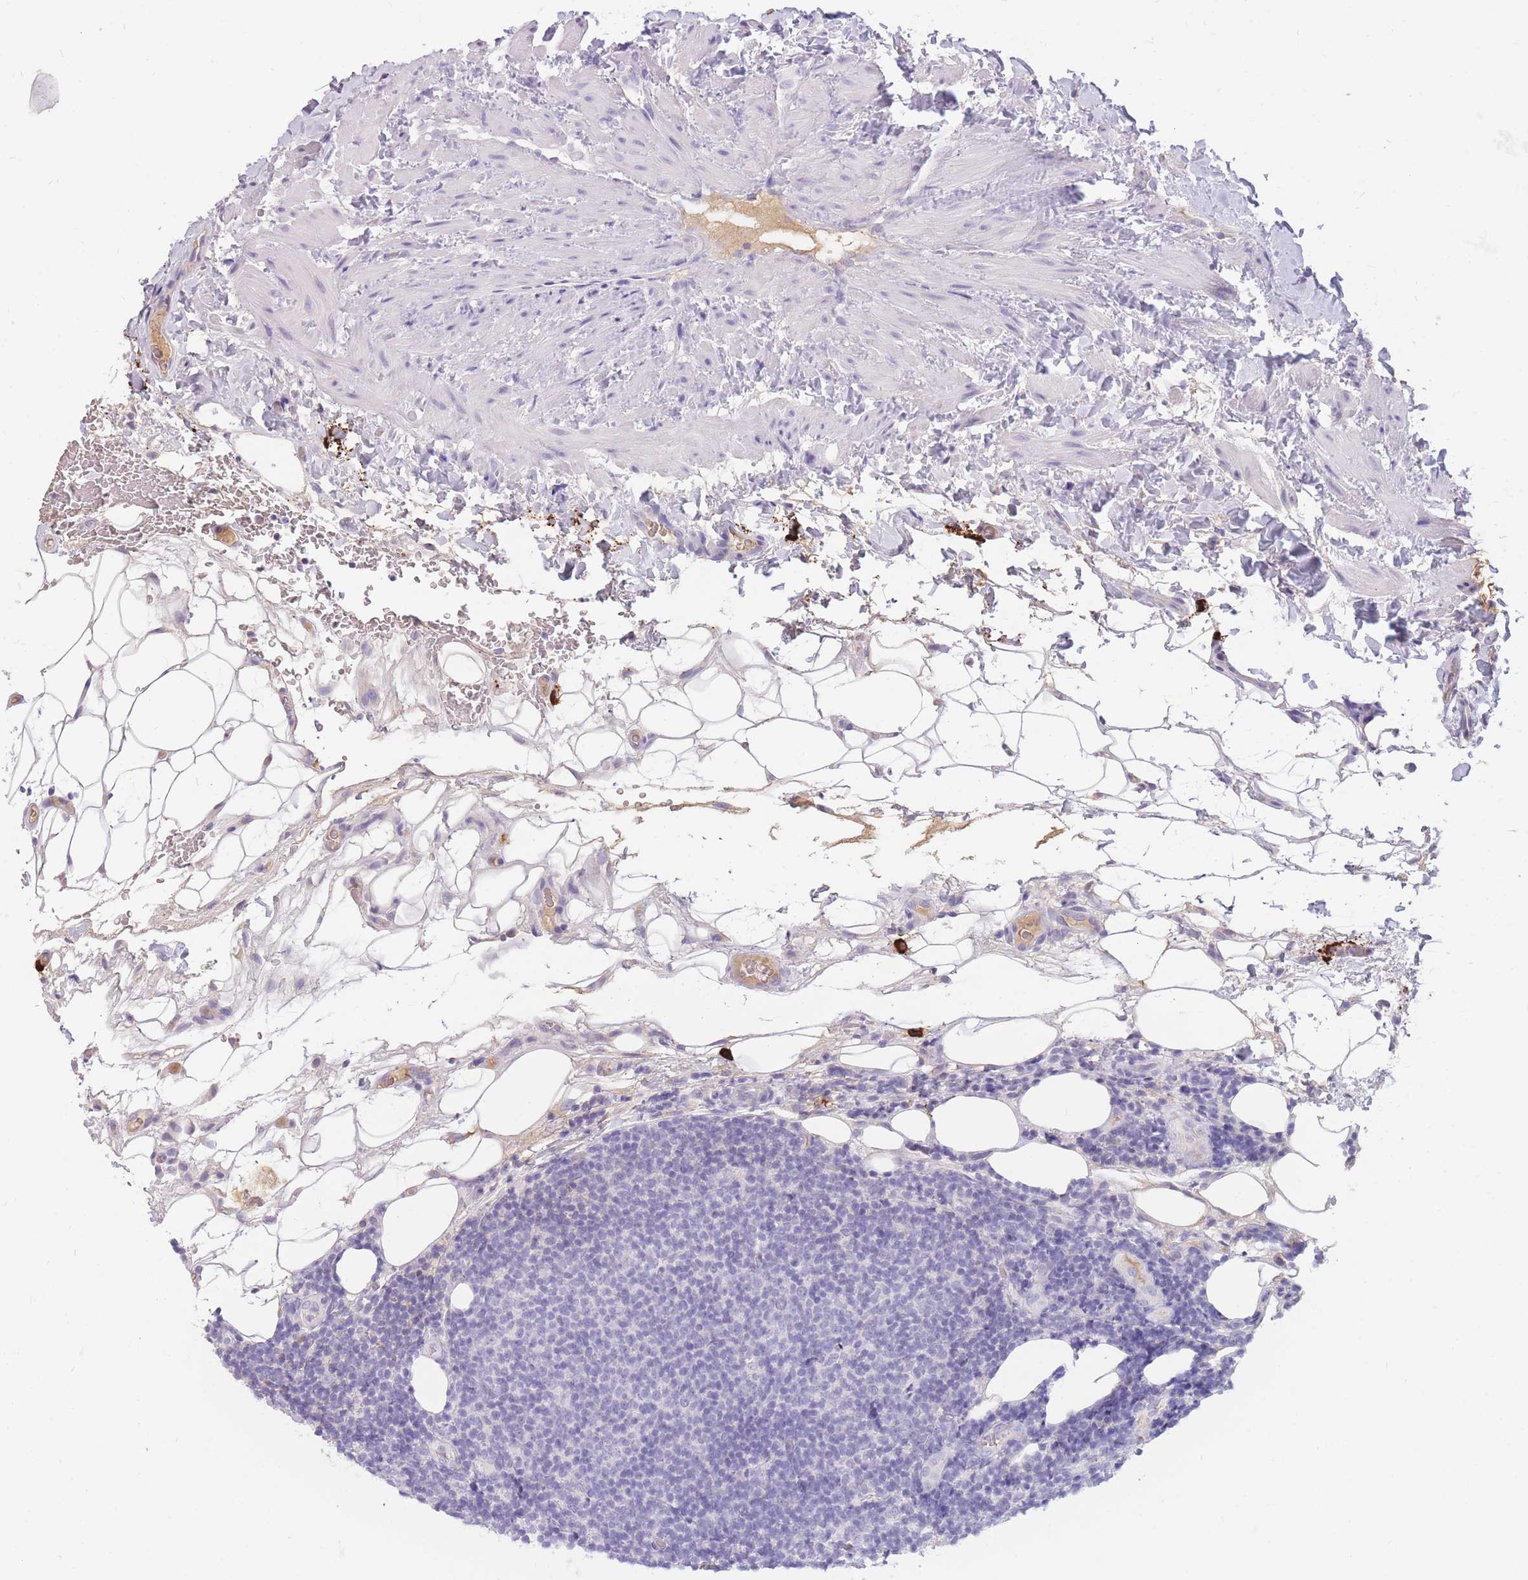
{"staining": {"intensity": "negative", "quantity": "none", "location": "none"}, "tissue": "lymphoma", "cell_type": "Tumor cells", "image_type": "cancer", "snomed": [{"axis": "morphology", "description": "Malignant lymphoma, non-Hodgkin's type, Low grade"}, {"axis": "topography", "description": "Lymph node"}], "caption": "This is an immunohistochemistry (IHC) image of lymphoma. There is no staining in tumor cells.", "gene": "TPSD1", "patient": {"sex": "male", "age": 66}}